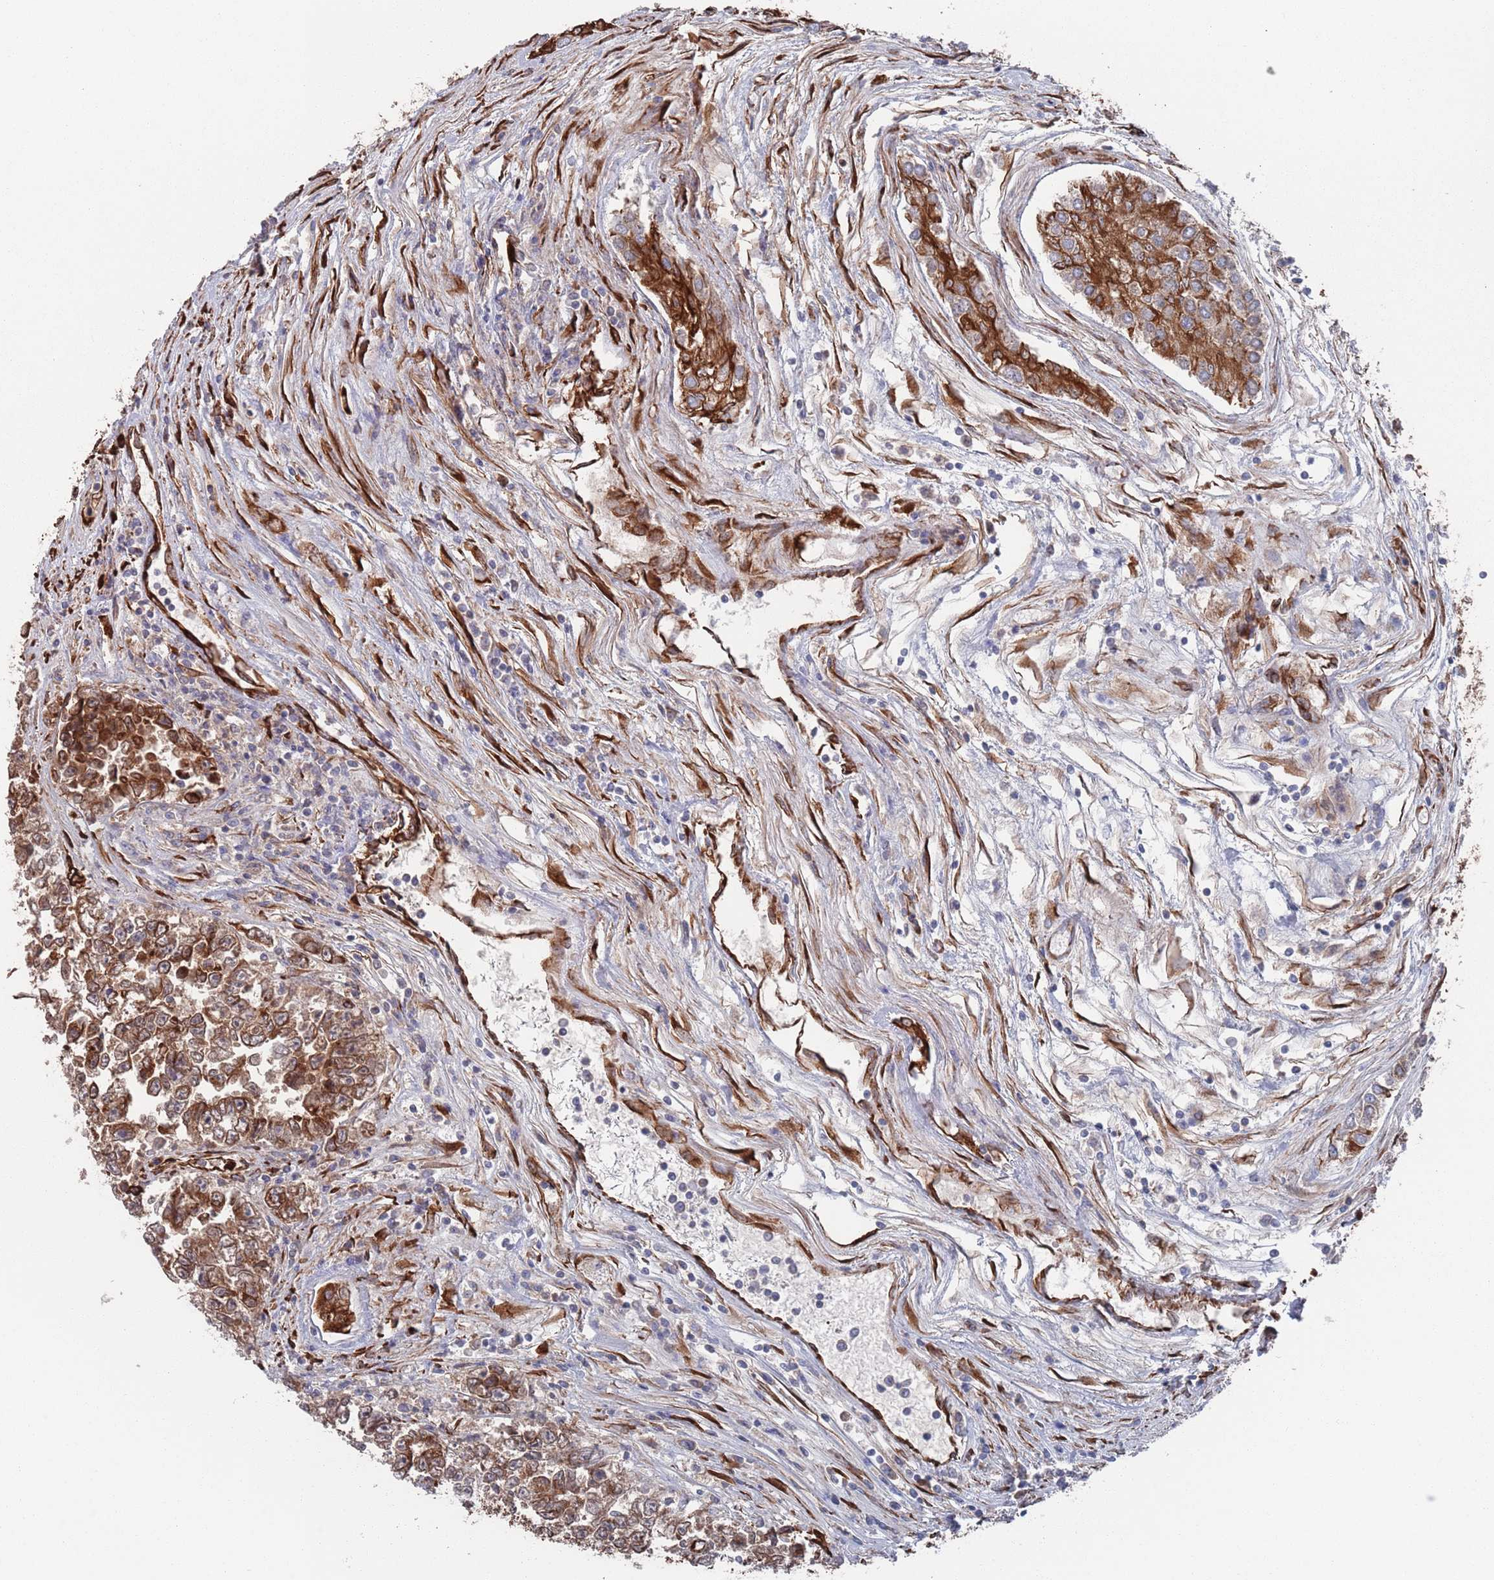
{"staining": {"intensity": "strong", "quantity": ">75%", "location": "cytoplasmic/membranous"}, "tissue": "testis cancer", "cell_type": "Tumor cells", "image_type": "cancer", "snomed": [{"axis": "morphology", "description": "Carcinoma, Embryonal, NOS"}, {"axis": "topography", "description": "Testis"}], "caption": "High-magnification brightfield microscopy of testis cancer stained with DAB (3,3'-diaminobenzidine) (brown) and counterstained with hematoxylin (blue). tumor cells exhibit strong cytoplasmic/membranous expression is appreciated in approximately>75% of cells.", "gene": "CCDC106", "patient": {"sex": "male", "age": 25}}